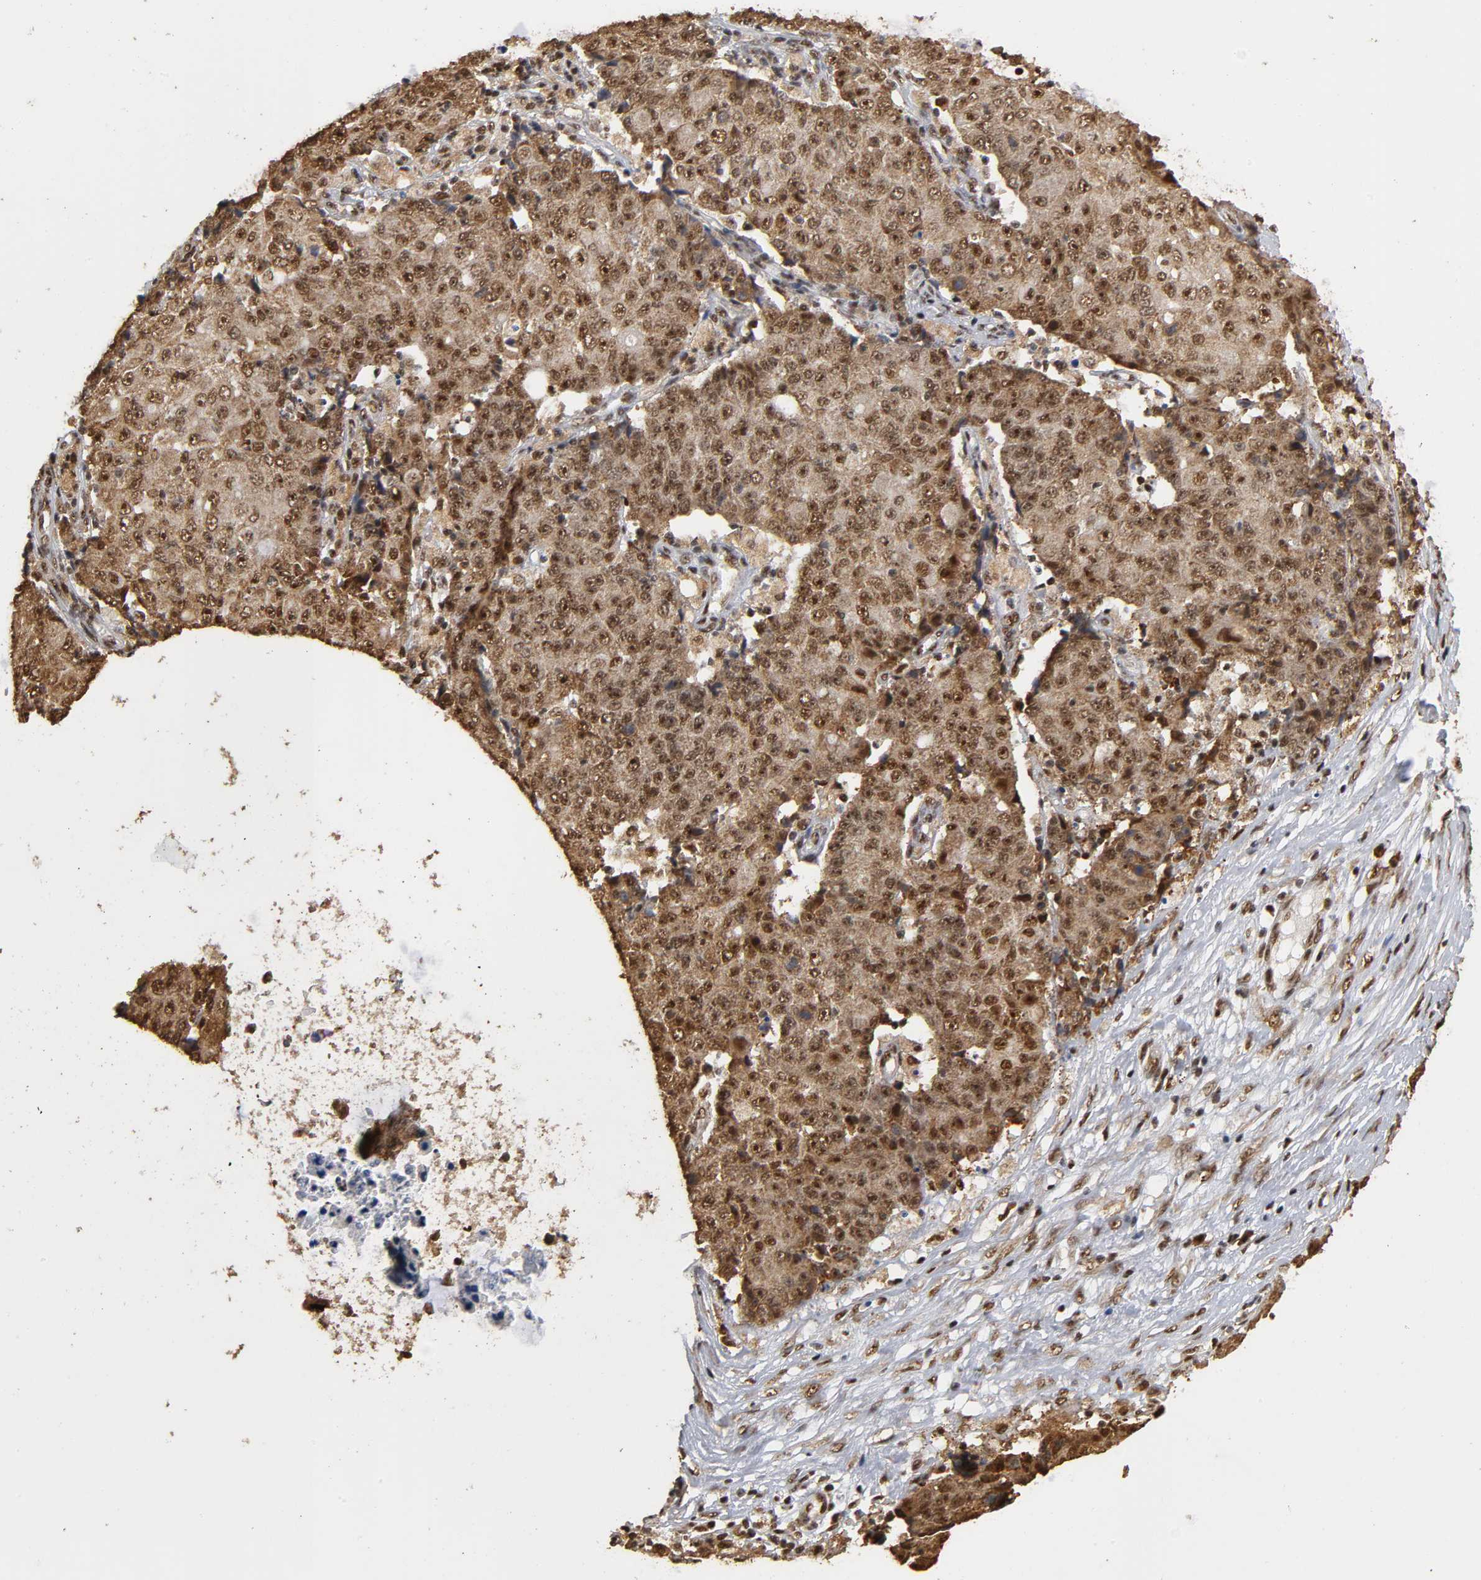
{"staining": {"intensity": "strong", "quantity": ">75%", "location": "cytoplasmic/membranous,nuclear"}, "tissue": "ovarian cancer", "cell_type": "Tumor cells", "image_type": "cancer", "snomed": [{"axis": "morphology", "description": "Carcinoma, endometroid"}, {"axis": "topography", "description": "Ovary"}], "caption": "A brown stain shows strong cytoplasmic/membranous and nuclear staining of a protein in human ovarian cancer tumor cells.", "gene": "RNF122", "patient": {"sex": "female", "age": 42}}